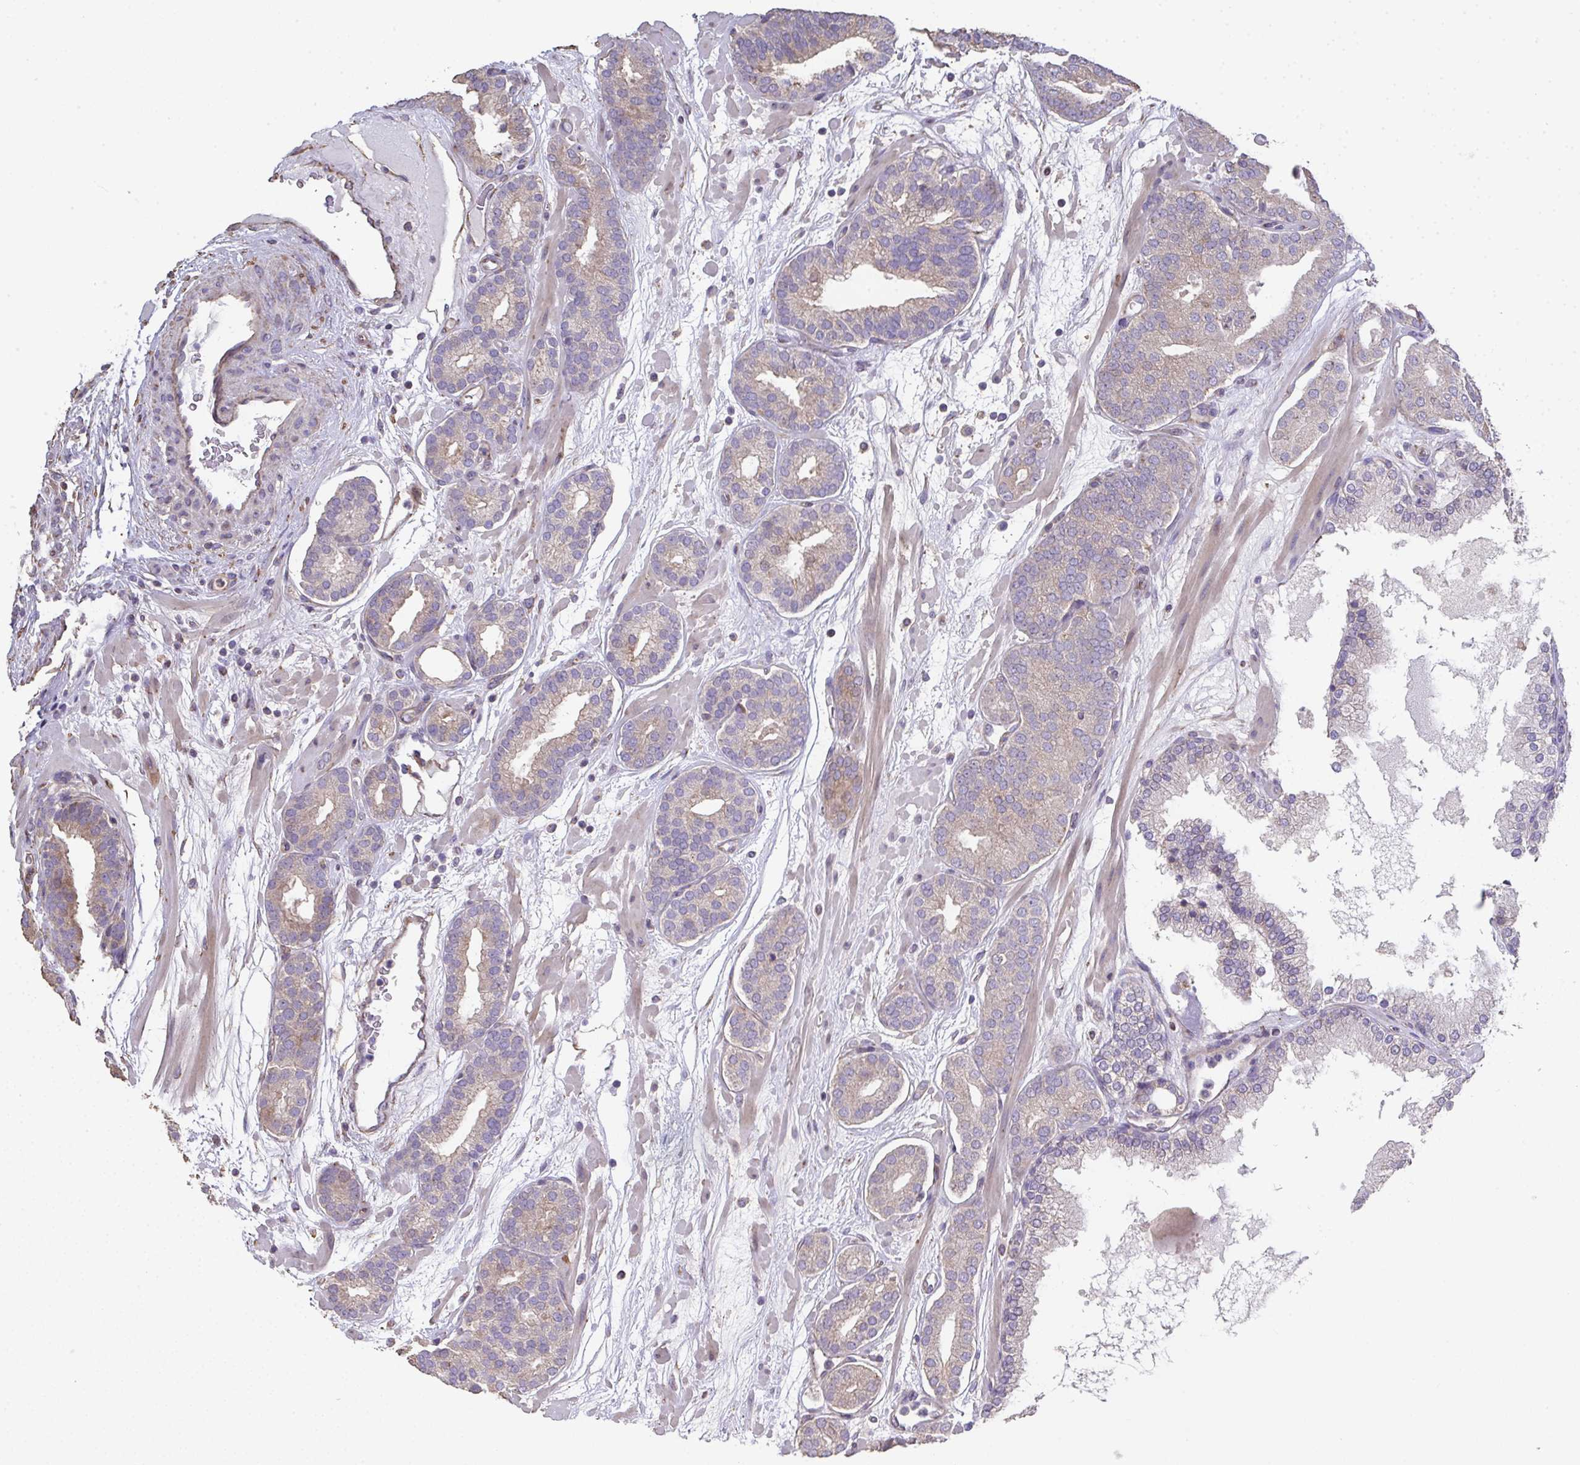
{"staining": {"intensity": "weak", "quantity": "25%-75%", "location": "cytoplasmic/membranous"}, "tissue": "prostate cancer", "cell_type": "Tumor cells", "image_type": "cancer", "snomed": [{"axis": "morphology", "description": "Adenocarcinoma, High grade"}, {"axis": "topography", "description": "Prostate"}], "caption": "Immunohistochemical staining of prostate cancer displays low levels of weak cytoplasmic/membranous expression in about 25%-75% of tumor cells. The staining is performed using DAB brown chromogen to label protein expression. The nuclei are counter-stained blue using hematoxylin.", "gene": "RUNDC3B", "patient": {"sex": "male", "age": 66}}